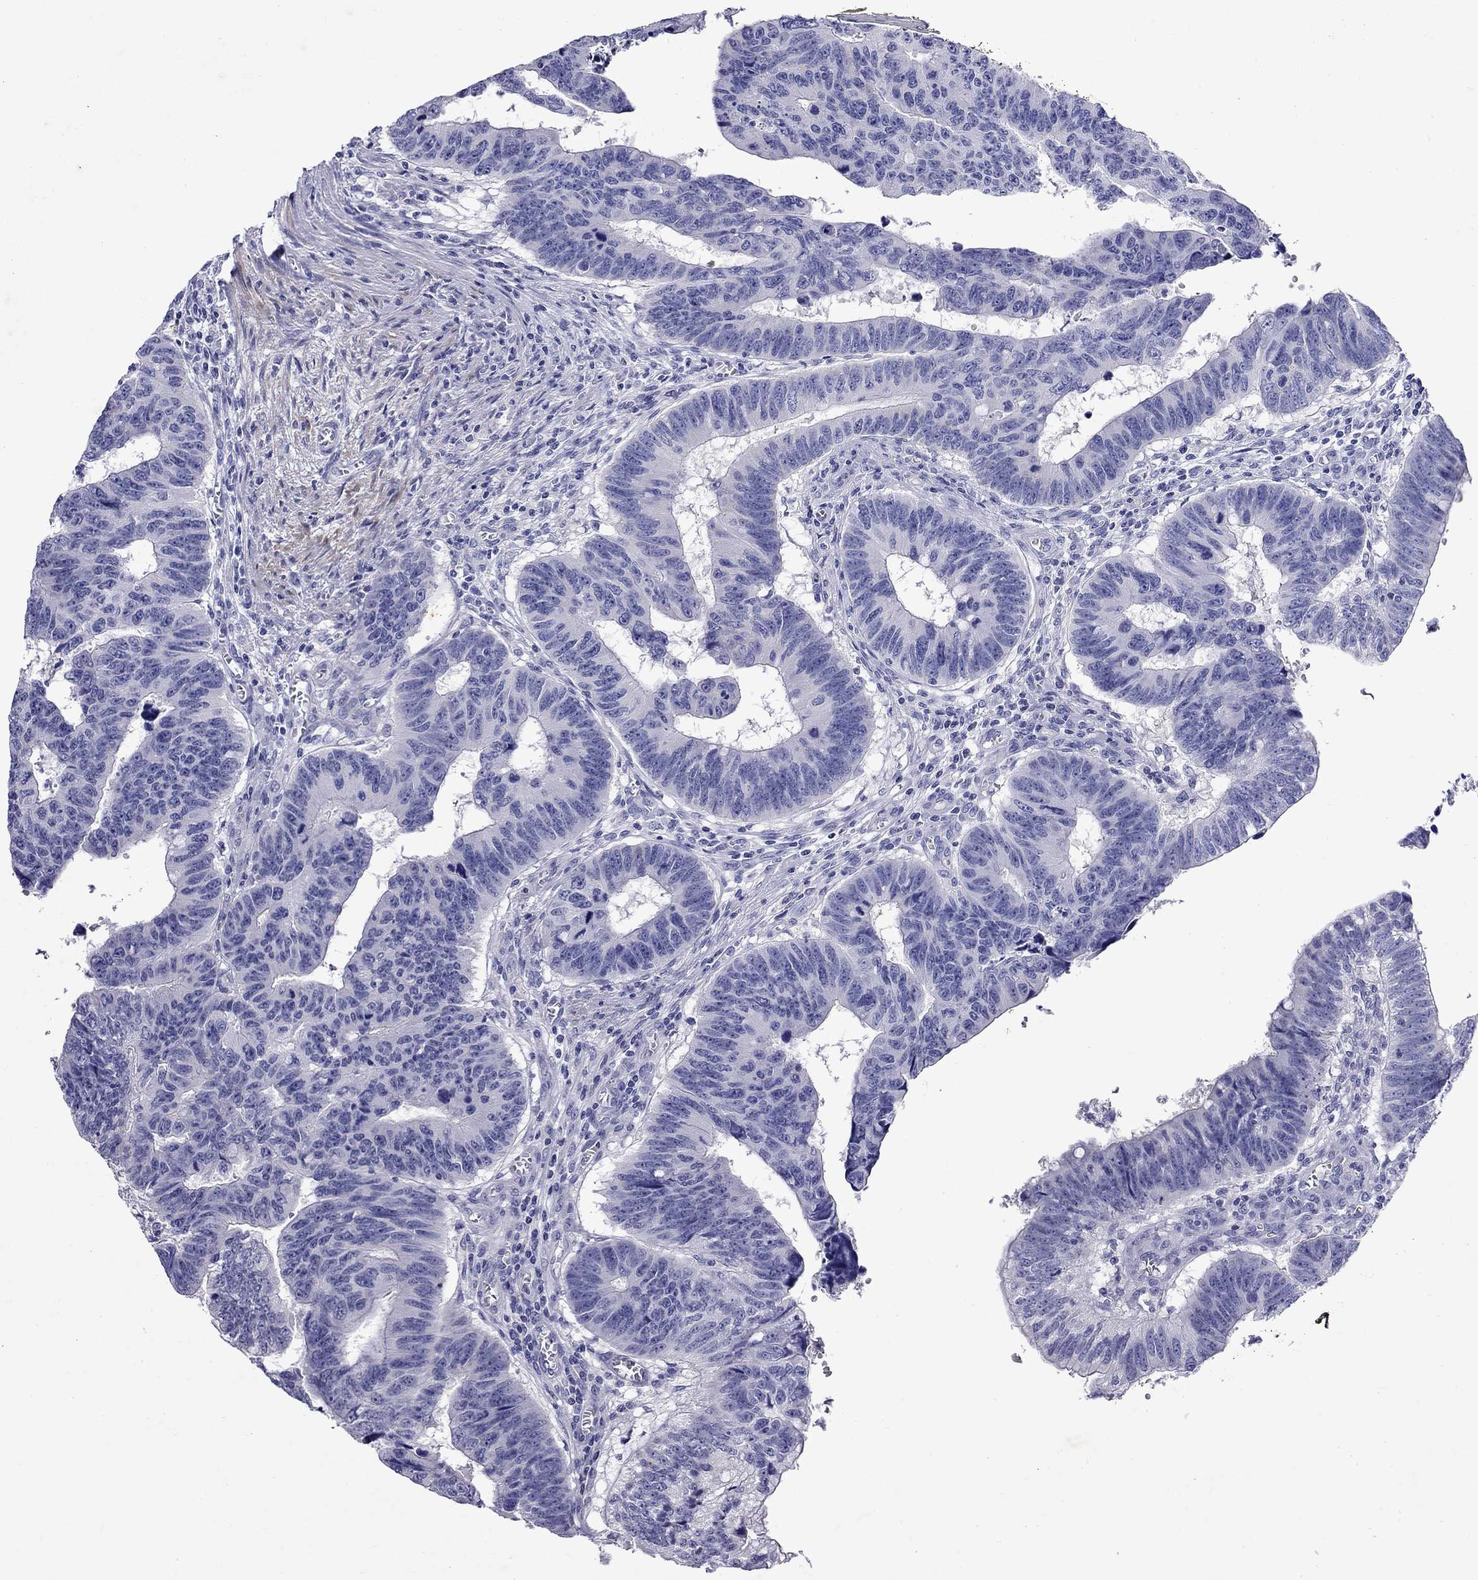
{"staining": {"intensity": "negative", "quantity": "none", "location": "none"}, "tissue": "colorectal cancer", "cell_type": "Tumor cells", "image_type": "cancer", "snomed": [{"axis": "morphology", "description": "Adenocarcinoma, NOS"}, {"axis": "topography", "description": "Appendix"}, {"axis": "topography", "description": "Colon"}, {"axis": "topography", "description": "Cecum"}, {"axis": "topography", "description": "Colon asc"}], "caption": "The histopathology image displays no significant expression in tumor cells of colorectal adenocarcinoma.", "gene": "GNAT3", "patient": {"sex": "female", "age": 85}}